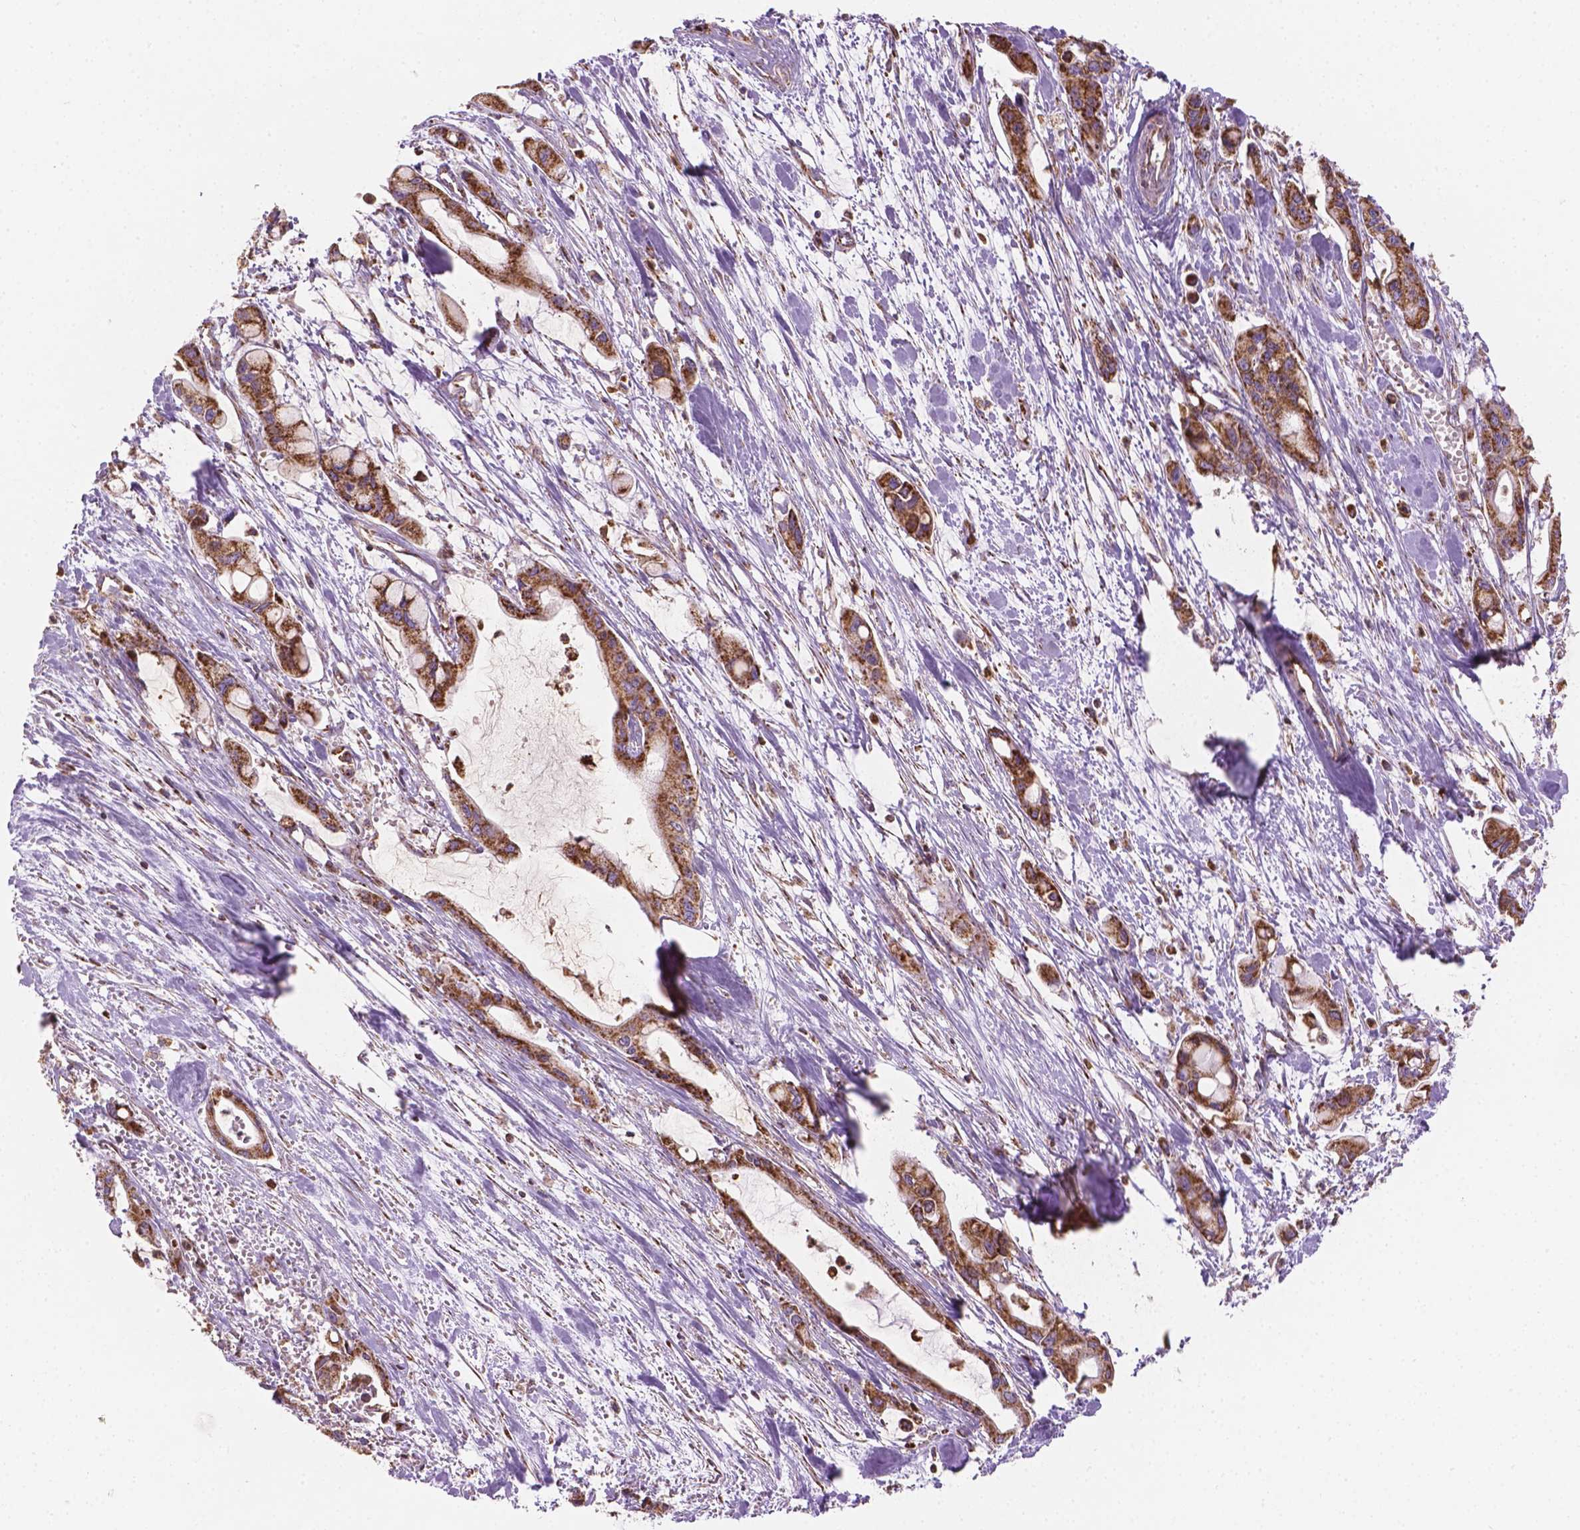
{"staining": {"intensity": "strong", "quantity": ">75%", "location": "cytoplasmic/membranous"}, "tissue": "pancreatic cancer", "cell_type": "Tumor cells", "image_type": "cancer", "snomed": [{"axis": "morphology", "description": "Adenocarcinoma, NOS"}, {"axis": "topography", "description": "Pancreas"}], "caption": "Brown immunohistochemical staining in human pancreatic cancer (adenocarcinoma) exhibits strong cytoplasmic/membranous positivity in about >75% of tumor cells. Using DAB (brown) and hematoxylin (blue) stains, captured at high magnification using brightfield microscopy.", "gene": "PIBF1", "patient": {"sex": "male", "age": 48}}